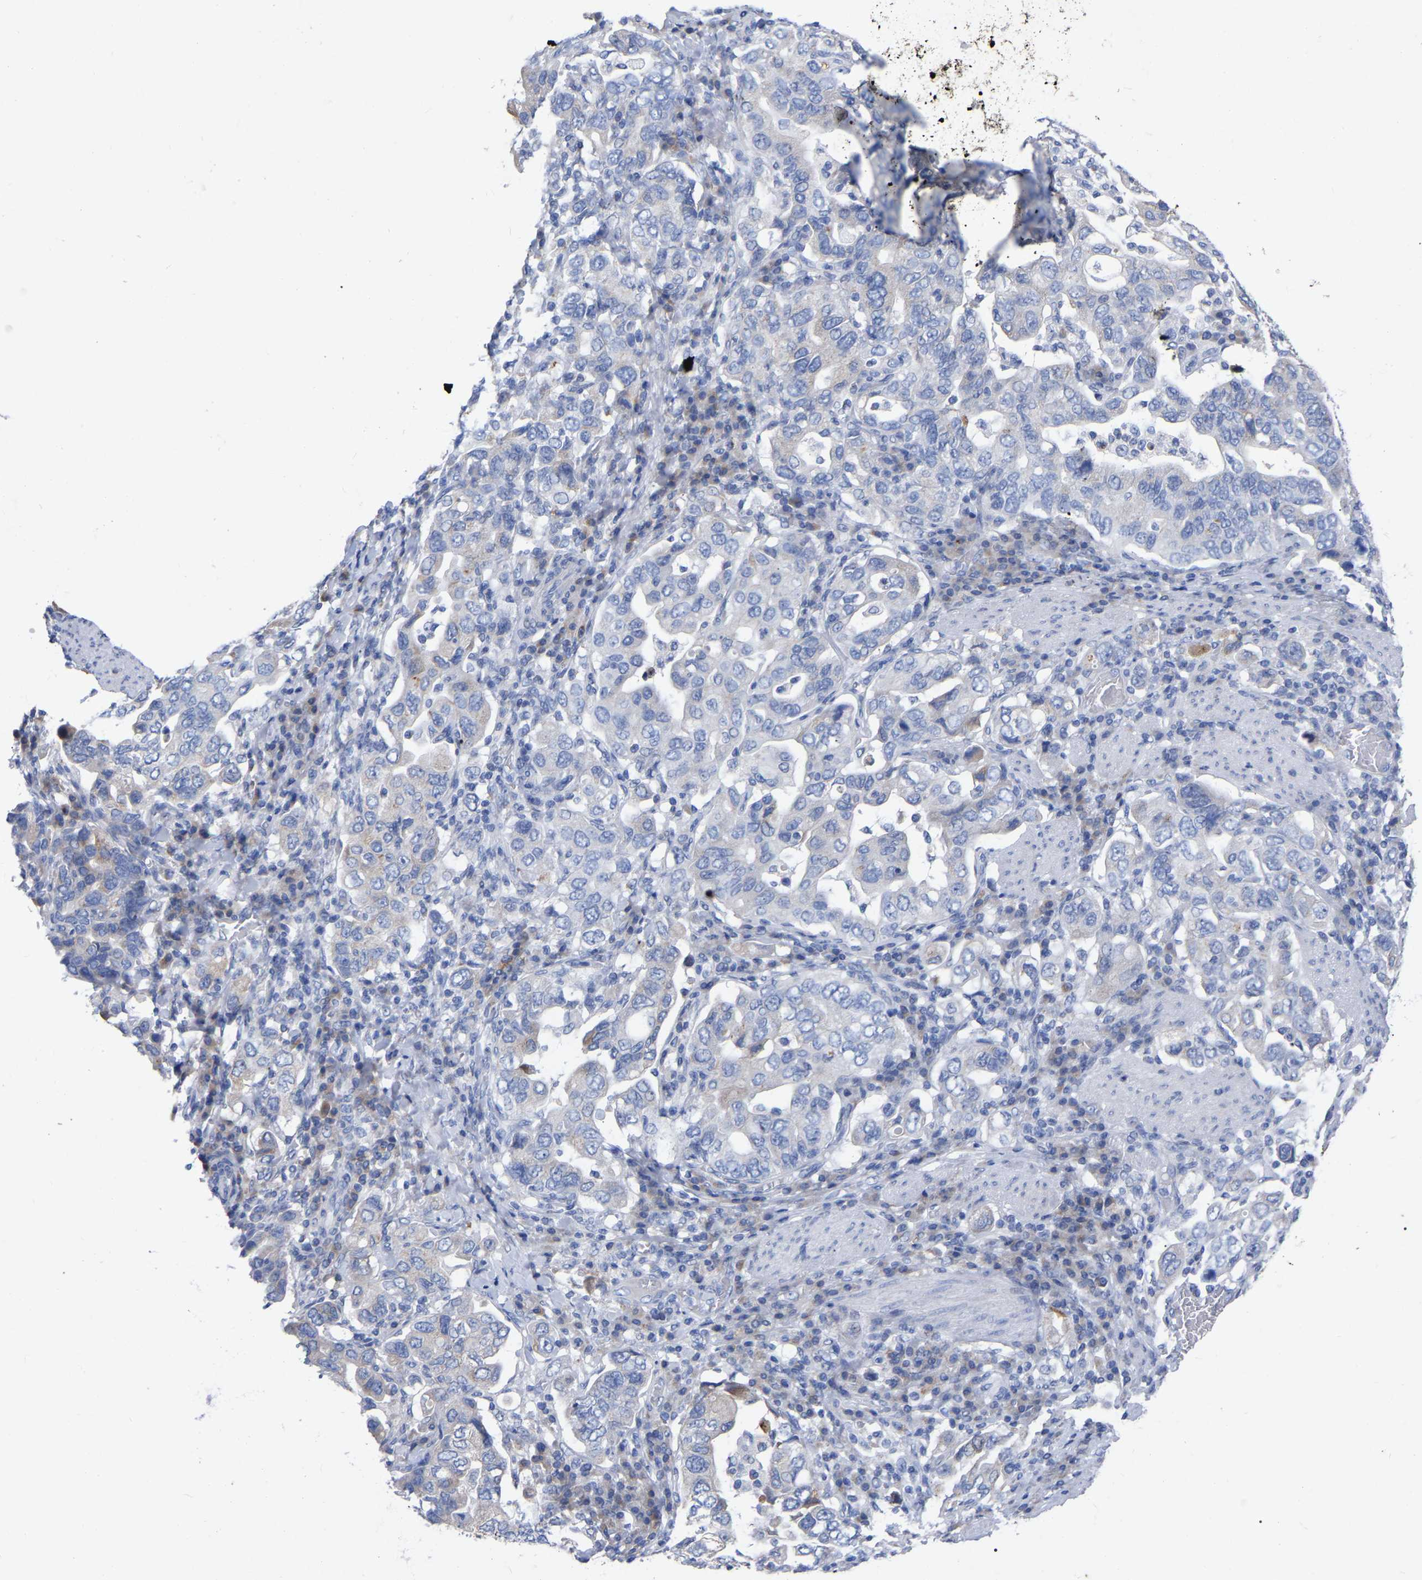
{"staining": {"intensity": "negative", "quantity": "none", "location": "none"}, "tissue": "stomach cancer", "cell_type": "Tumor cells", "image_type": "cancer", "snomed": [{"axis": "morphology", "description": "Adenocarcinoma, NOS"}, {"axis": "topography", "description": "Stomach, upper"}], "caption": "An immunohistochemistry image of stomach adenocarcinoma is shown. There is no staining in tumor cells of stomach adenocarcinoma.", "gene": "STRIP2", "patient": {"sex": "male", "age": 62}}